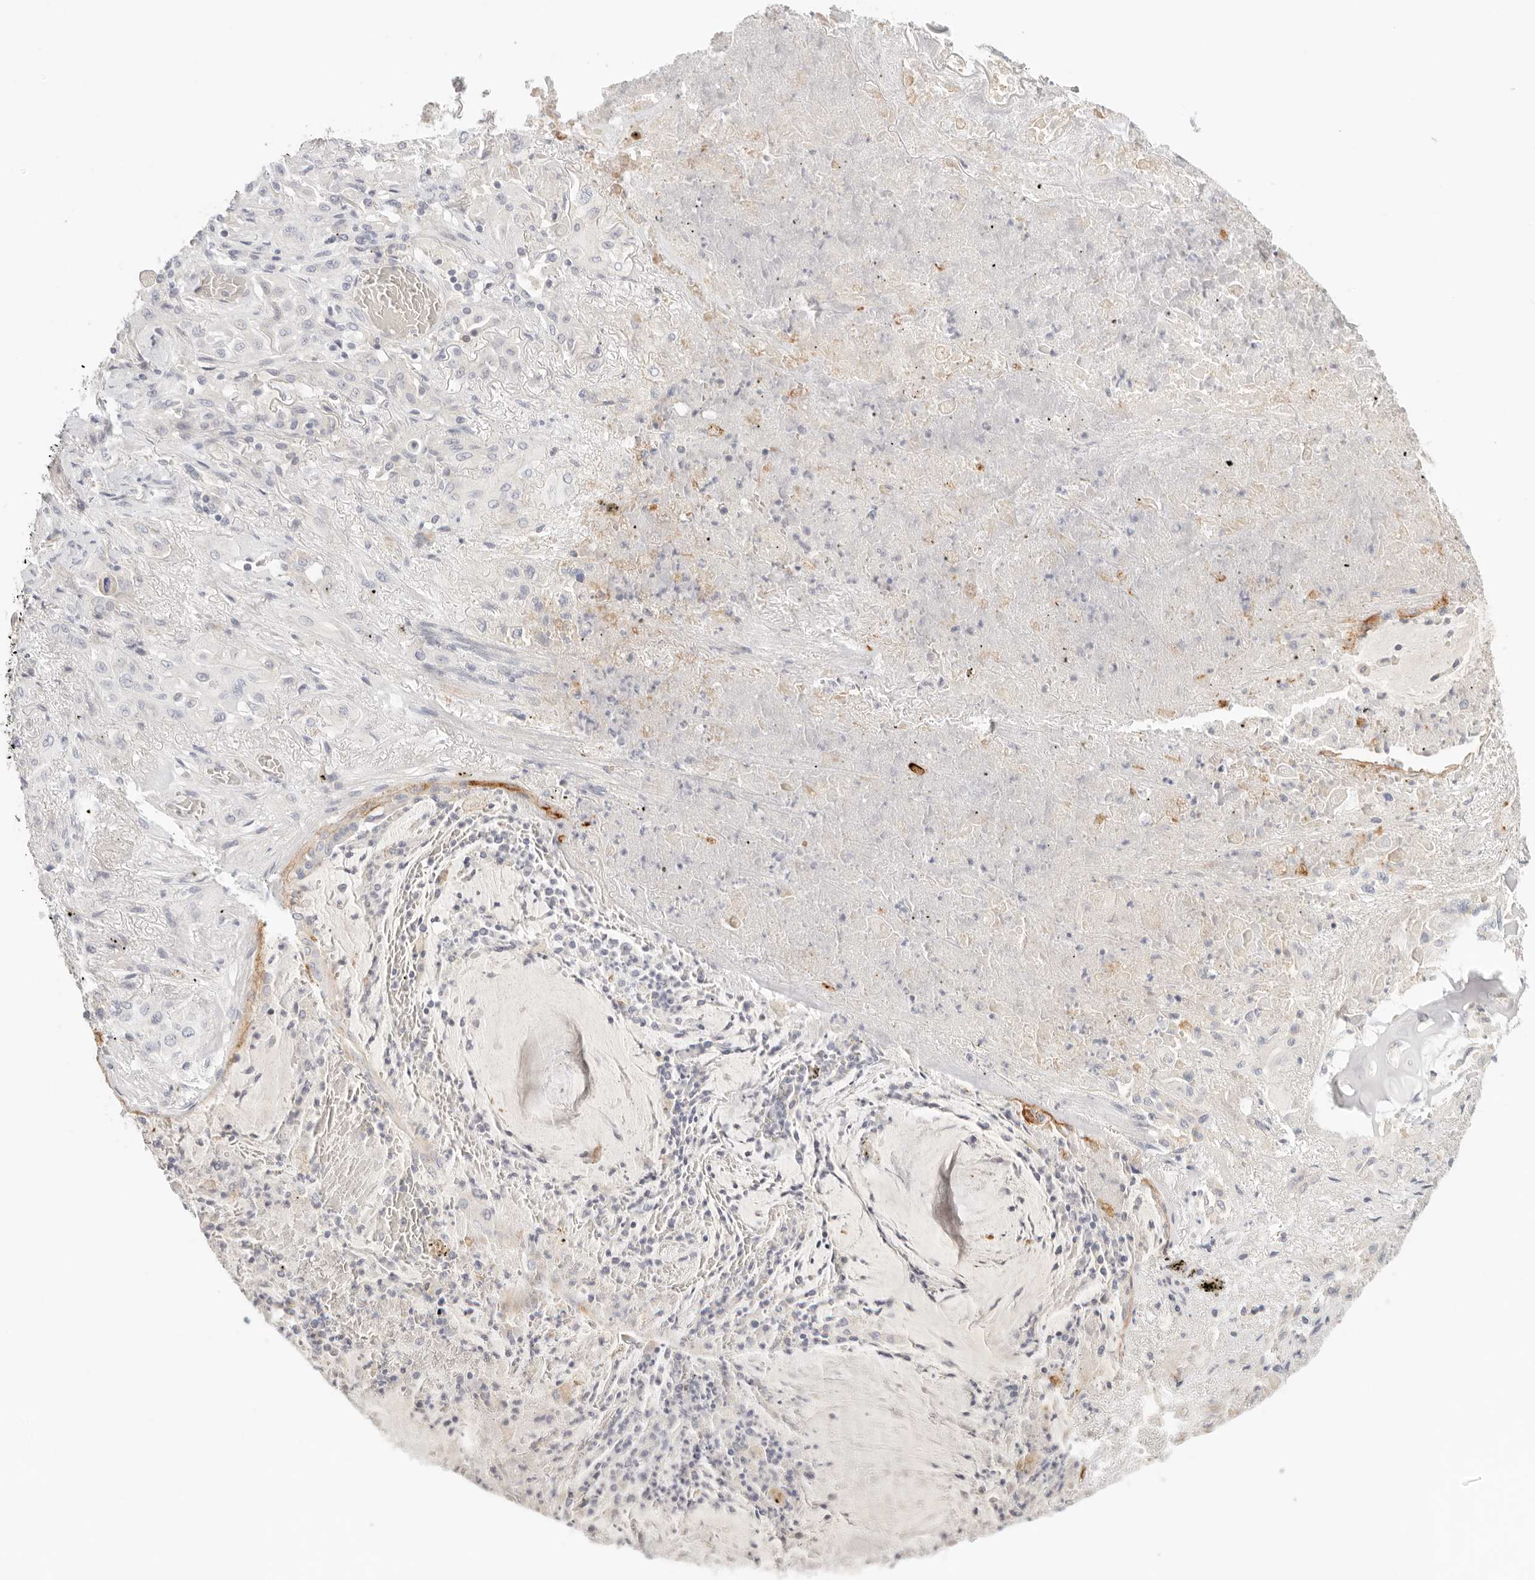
{"staining": {"intensity": "negative", "quantity": "none", "location": "none"}, "tissue": "lung cancer", "cell_type": "Tumor cells", "image_type": "cancer", "snomed": [{"axis": "morphology", "description": "Squamous cell carcinoma, NOS"}, {"axis": "topography", "description": "Lung"}], "caption": "A histopathology image of human lung cancer is negative for staining in tumor cells. (DAB immunohistochemistry, high magnification).", "gene": "CEP120", "patient": {"sex": "female", "age": 47}}